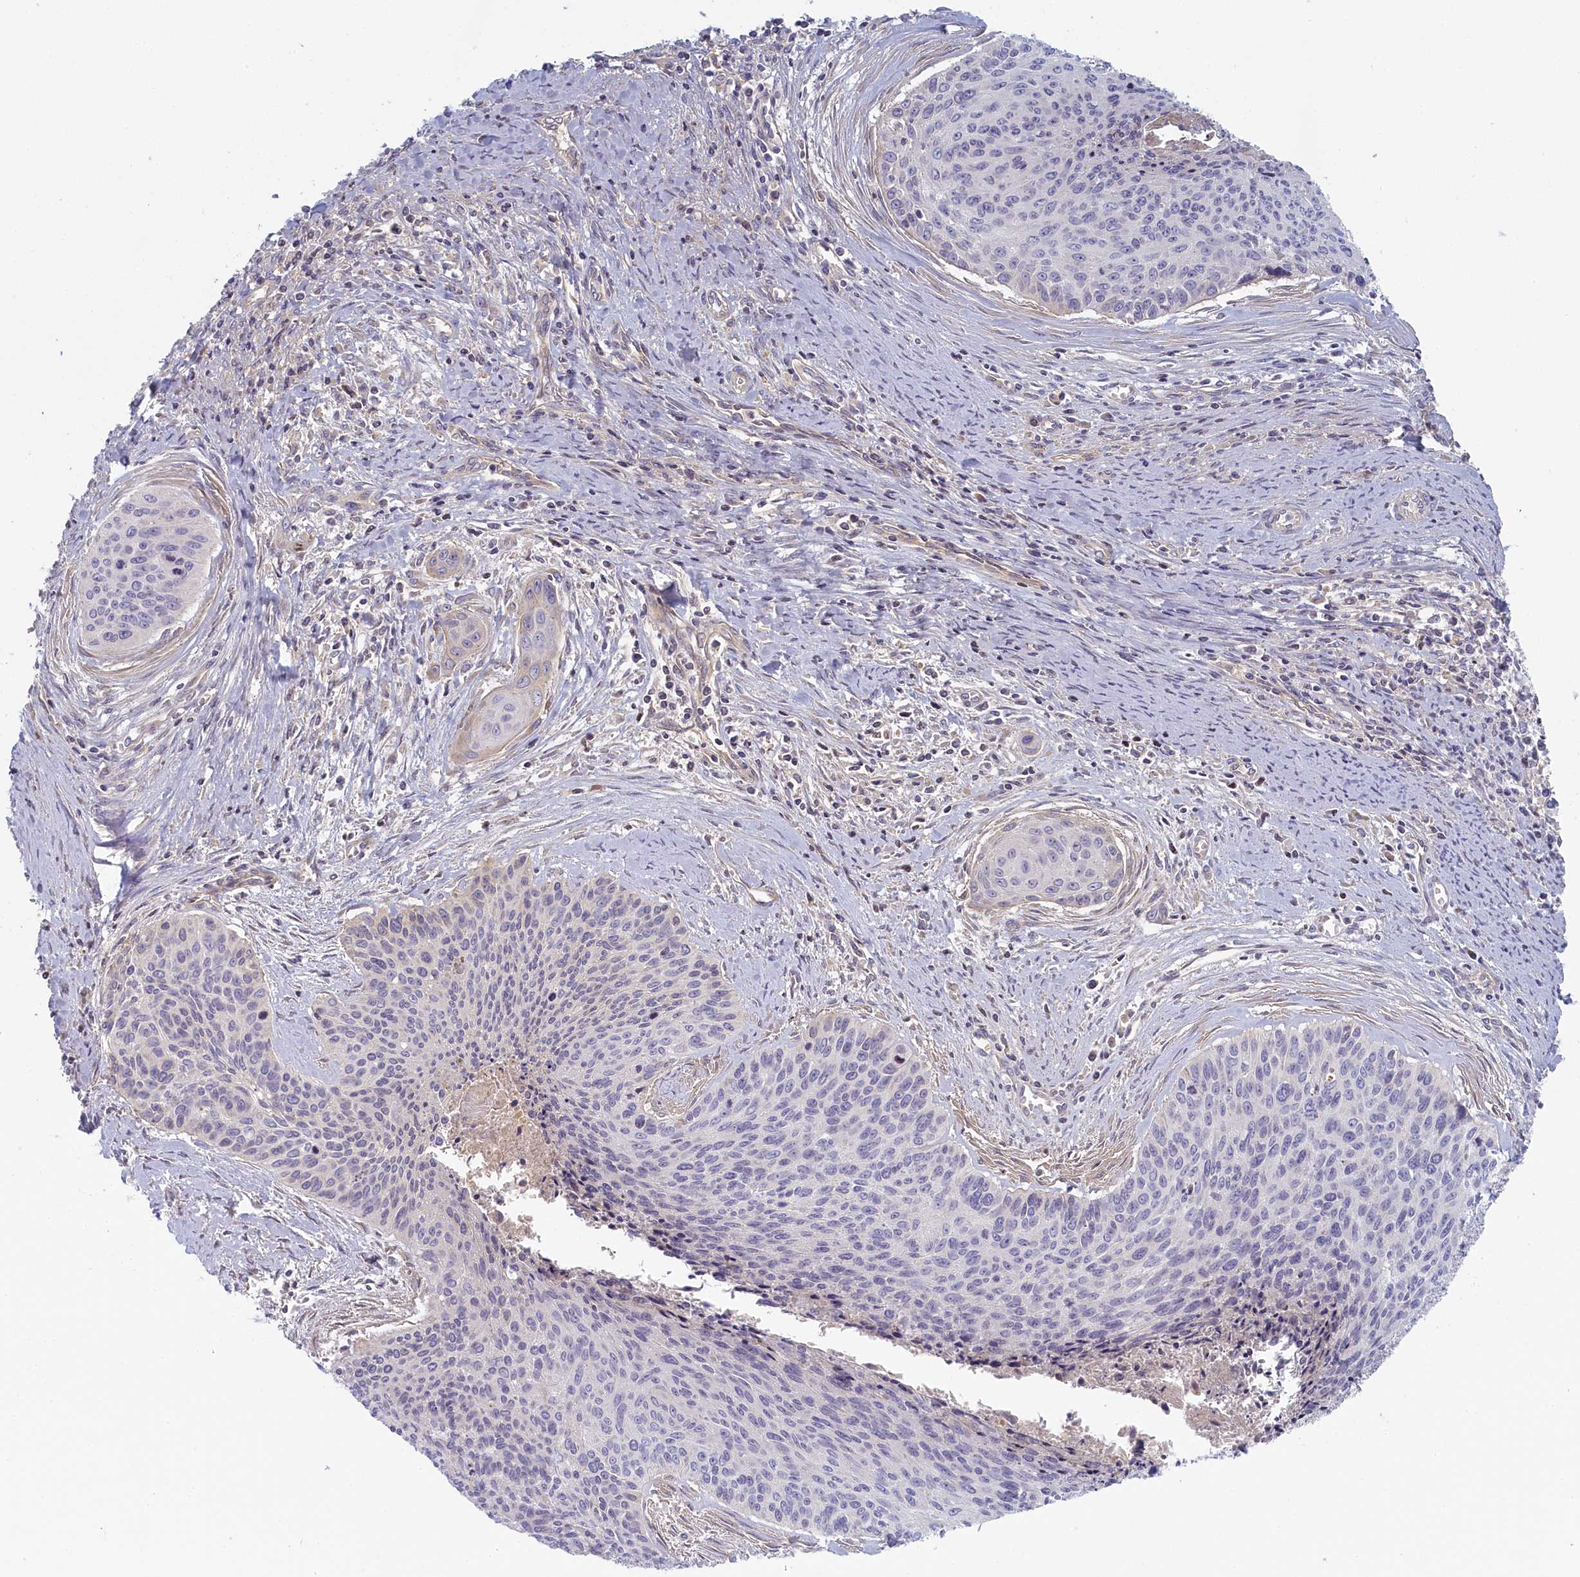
{"staining": {"intensity": "negative", "quantity": "none", "location": "none"}, "tissue": "cervical cancer", "cell_type": "Tumor cells", "image_type": "cancer", "snomed": [{"axis": "morphology", "description": "Squamous cell carcinoma, NOS"}, {"axis": "topography", "description": "Cervix"}], "caption": "High magnification brightfield microscopy of cervical squamous cell carcinoma stained with DAB (3,3'-diaminobenzidine) (brown) and counterstained with hematoxylin (blue): tumor cells show no significant expression. (Stains: DAB (3,3'-diaminobenzidine) IHC with hematoxylin counter stain, Microscopy: brightfield microscopy at high magnification).", "gene": "STX16", "patient": {"sex": "female", "age": 55}}